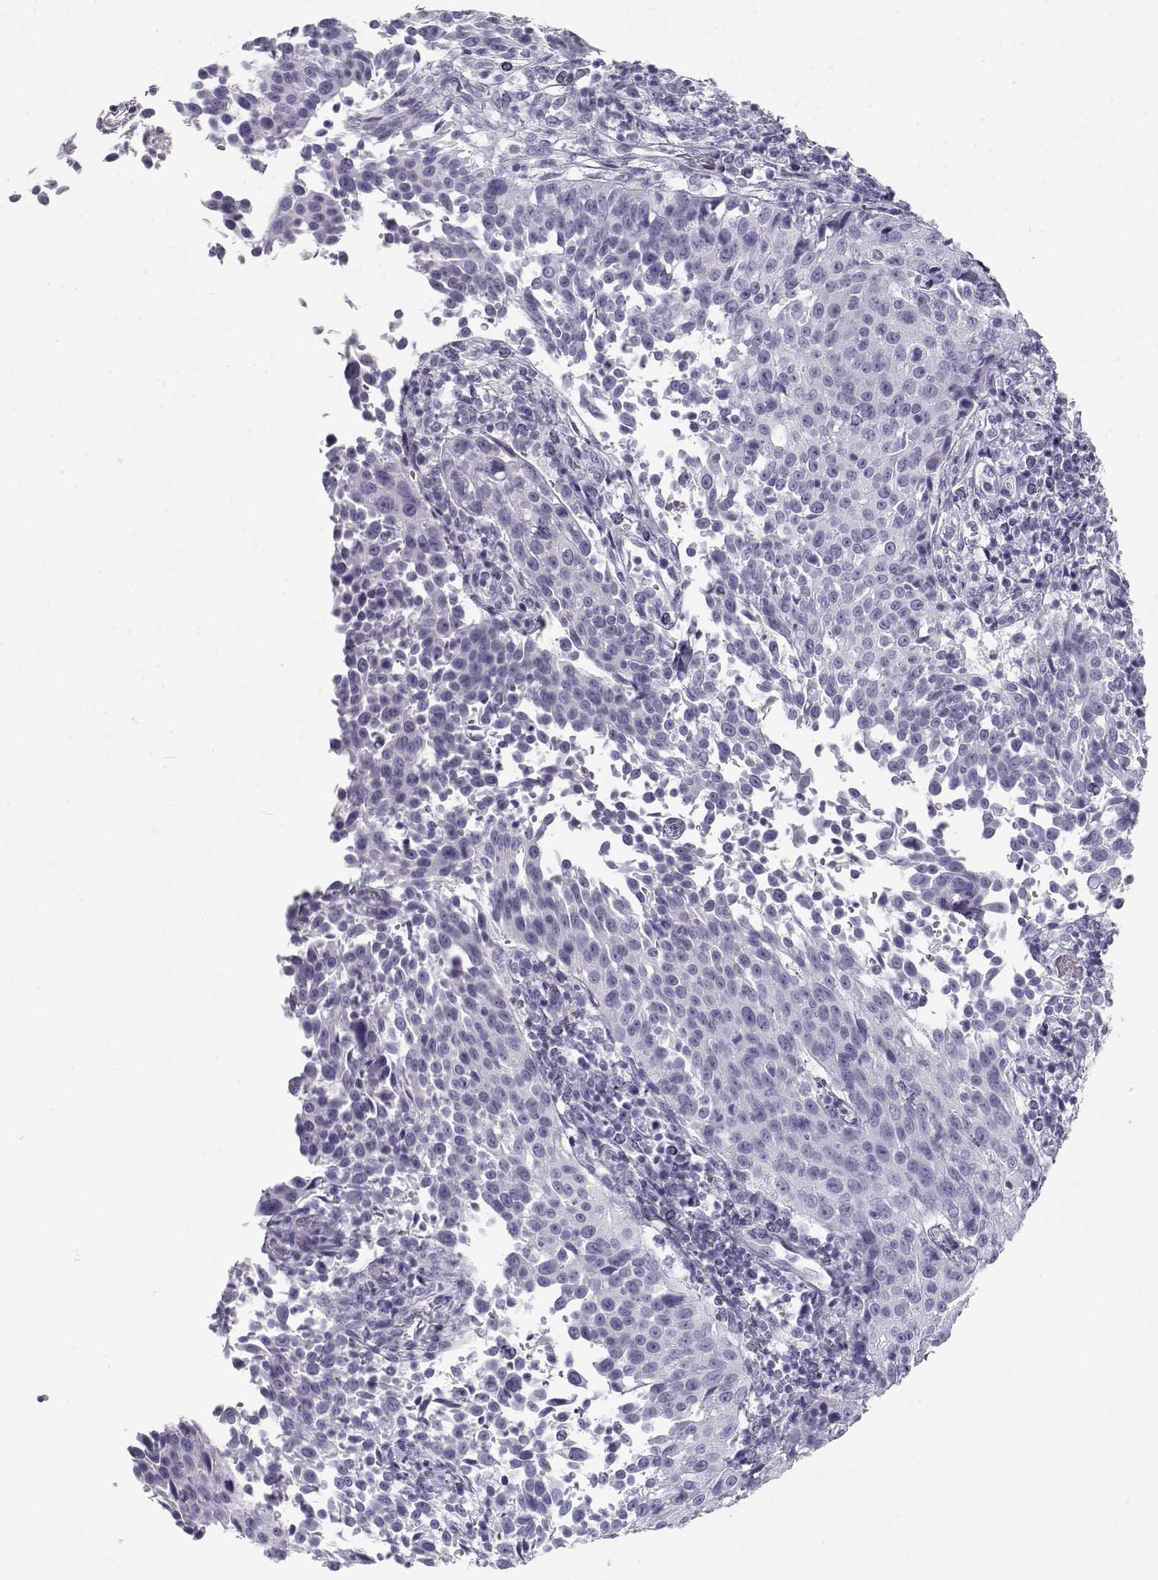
{"staining": {"intensity": "negative", "quantity": "none", "location": "none"}, "tissue": "cervical cancer", "cell_type": "Tumor cells", "image_type": "cancer", "snomed": [{"axis": "morphology", "description": "Squamous cell carcinoma, NOS"}, {"axis": "topography", "description": "Cervix"}], "caption": "High magnification brightfield microscopy of cervical cancer stained with DAB (brown) and counterstained with hematoxylin (blue): tumor cells show no significant staining.", "gene": "TKTL1", "patient": {"sex": "female", "age": 26}}